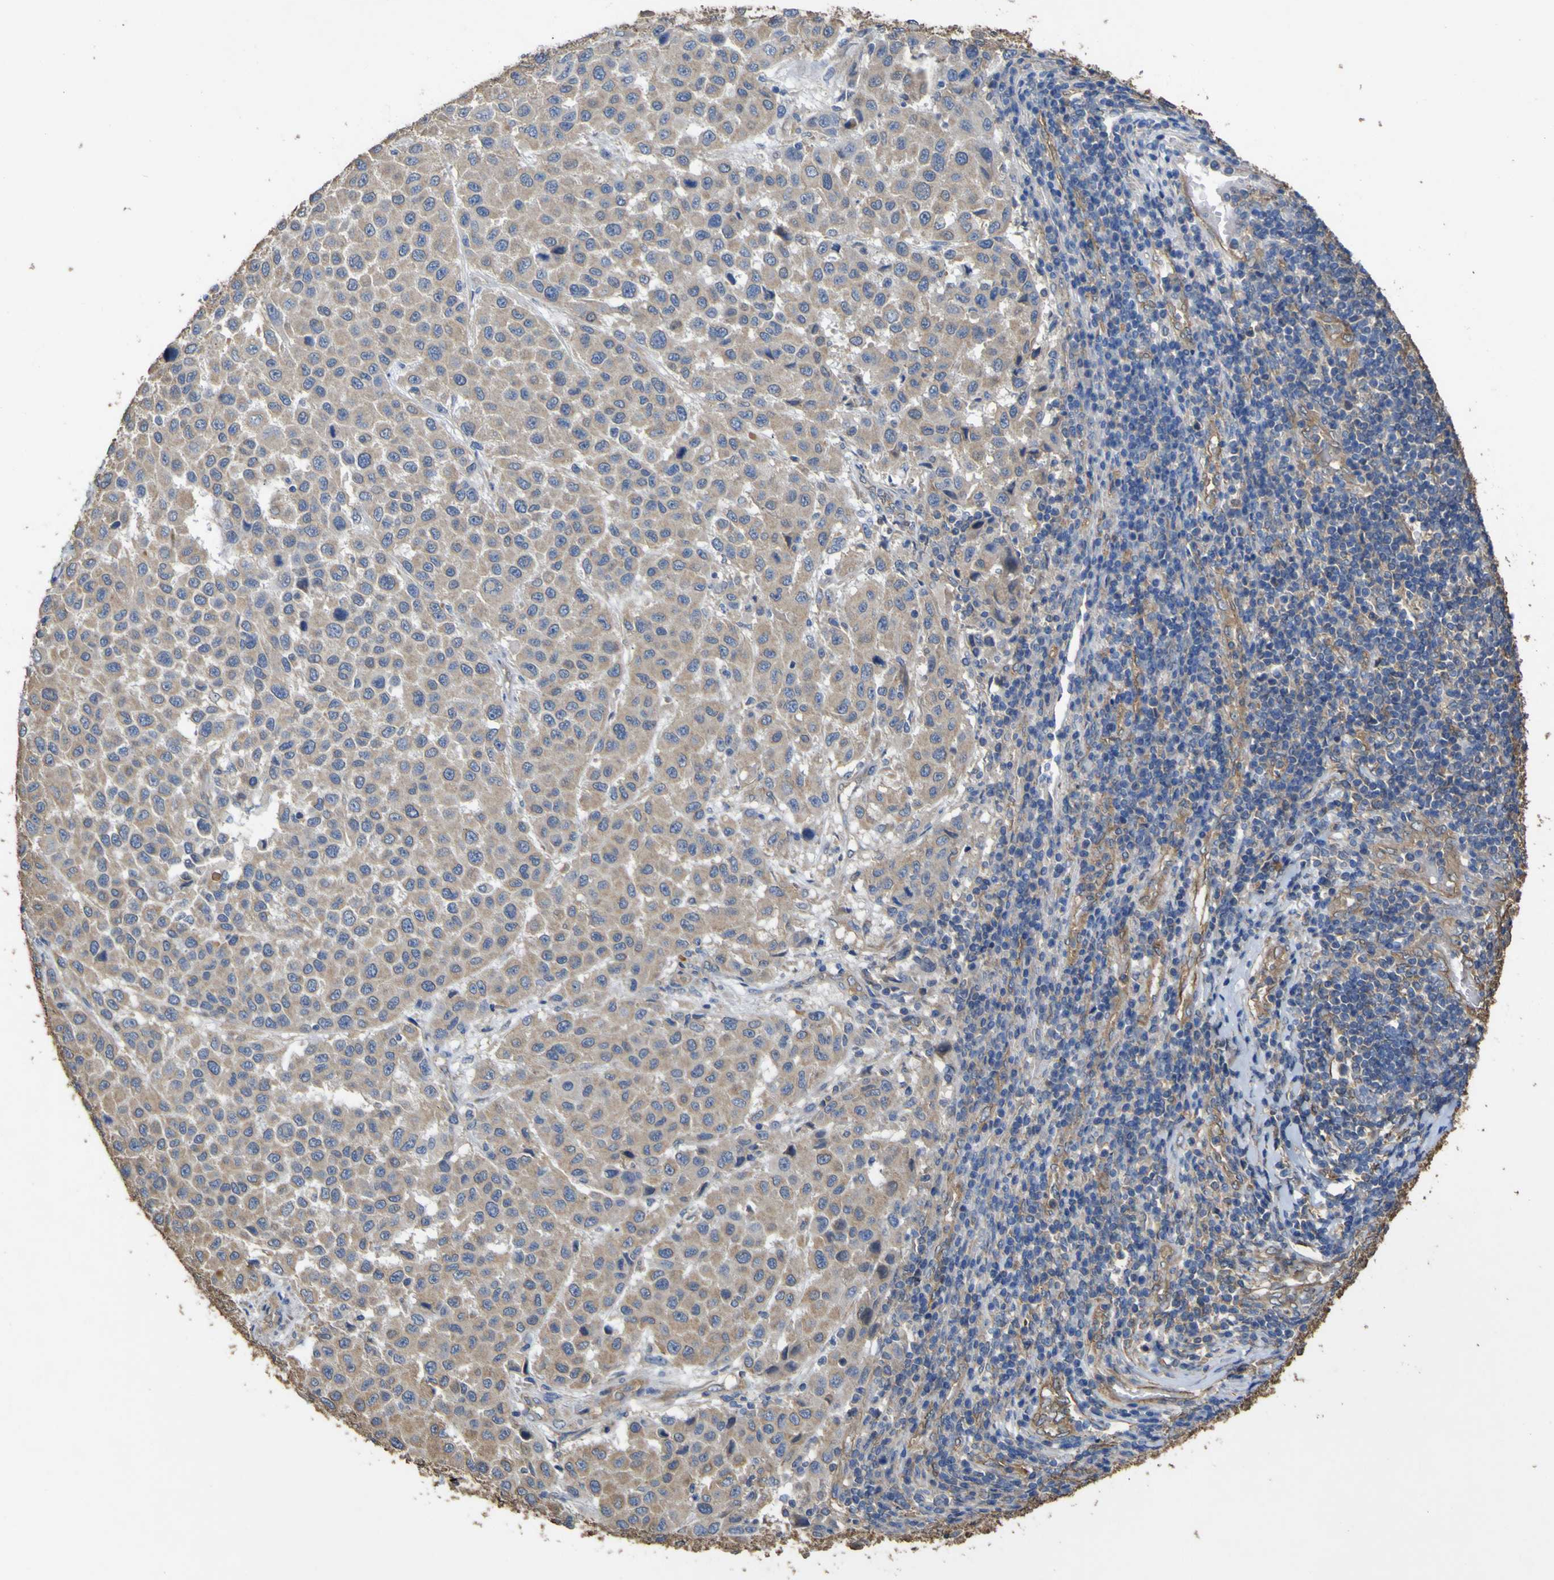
{"staining": {"intensity": "weak", "quantity": ">75%", "location": "cytoplasmic/membranous"}, "tissue": "melanoma", "cell_type": "Tumor cells", "image_type": "cancer", "snomed": [{"axis": "morphology", "description": "Malignant melanoma, Metastatic site"}, {"axis": "topography", "description": "Lymph node"}], "caption": "About >75% of tumor cells in human malignant melanoma (metastatic site) exhibit weak cytoplasmic/membranous protein positivity as visualized by brown immunohistochemical staining.", "gene": "TNFSF15", "patient": {"sex": "male", "age": 61}}